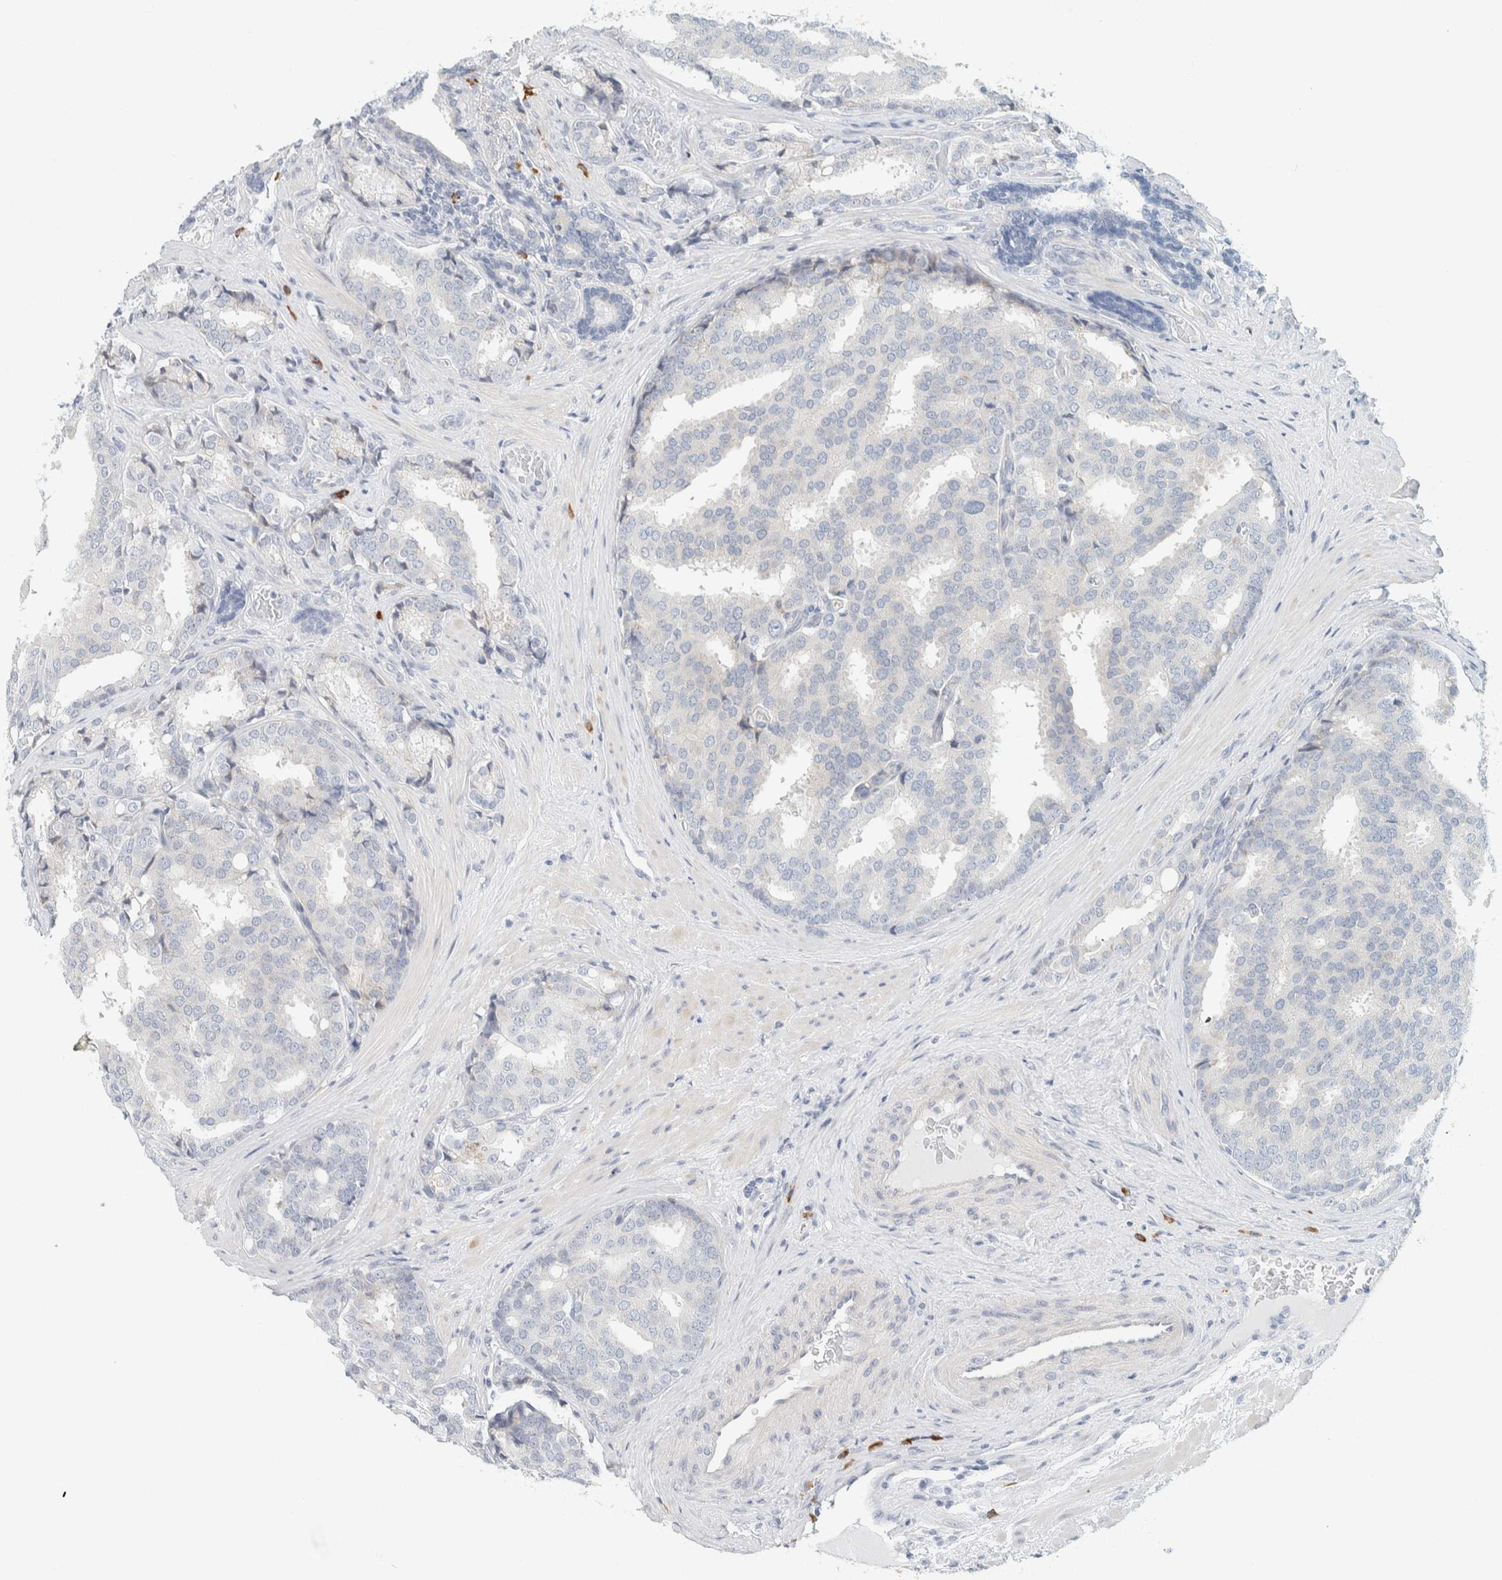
{"staining": {"intensity": "negative", "quantity": "none", "location": "none"}, "tissue": "prostate cancer", "cell_type": "Tumor cells", "image_type": "cancer", "snomed": [{"axis": "morphology", "description": "Adenocarcinoma, High grade"}, {"axis": "topography", "description": "Prostate"}], "caption": "This image is of prostate cancer stained with IHC to label a protein in brown with the nuclei are counter-stained blue. There is no staining in tumor cells. Brightfield microscopy of IHC stained with DAB (3,3'-diaminobenzidine) (brown) and hematoxylin (blue), captured at high magnification.", "gene": "ARHGAP27", "patient": {"sex": "male", "age": 50}}